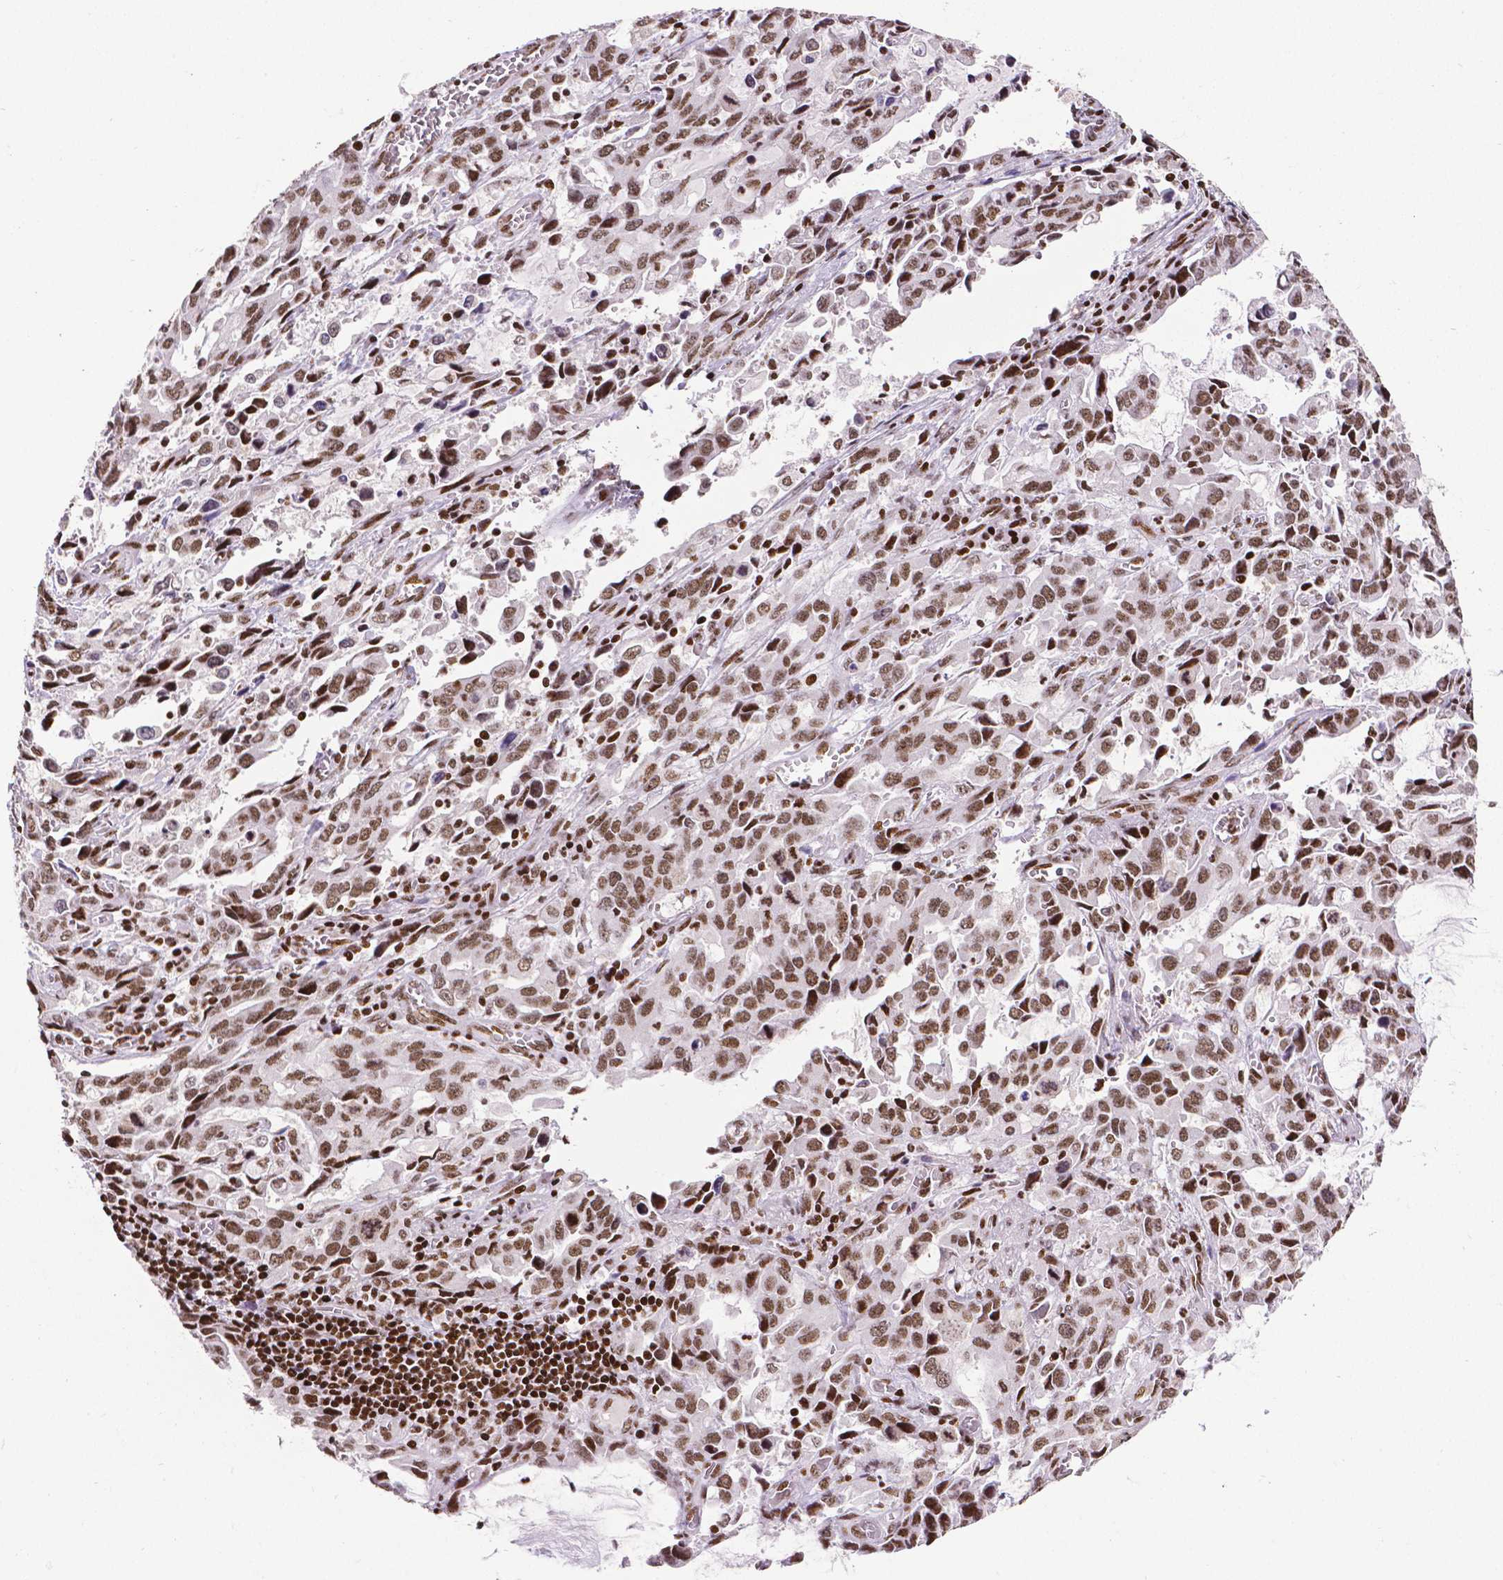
{"staining": {"intensity": "moderate", "quantity": ">75%", "location": "nuclear"}, "tissue": "stomach cancer", "cell_type": "Tumor cells", "image_type": "cancer", "snomed": [{"axis": "morphology", "description": "Adenocarcinoma, NOS"}, {"axis": "topography", "description": "Stomach, upper"}], "caption": "Immunohistochemistry image of stomach cancer stained for a protein (brown), which shows medium levels of moderate nuclear positivity in approximately >75% of tumor cells.", "gene": "CTCF", "patient": {"sex": "male", "age": 85}}